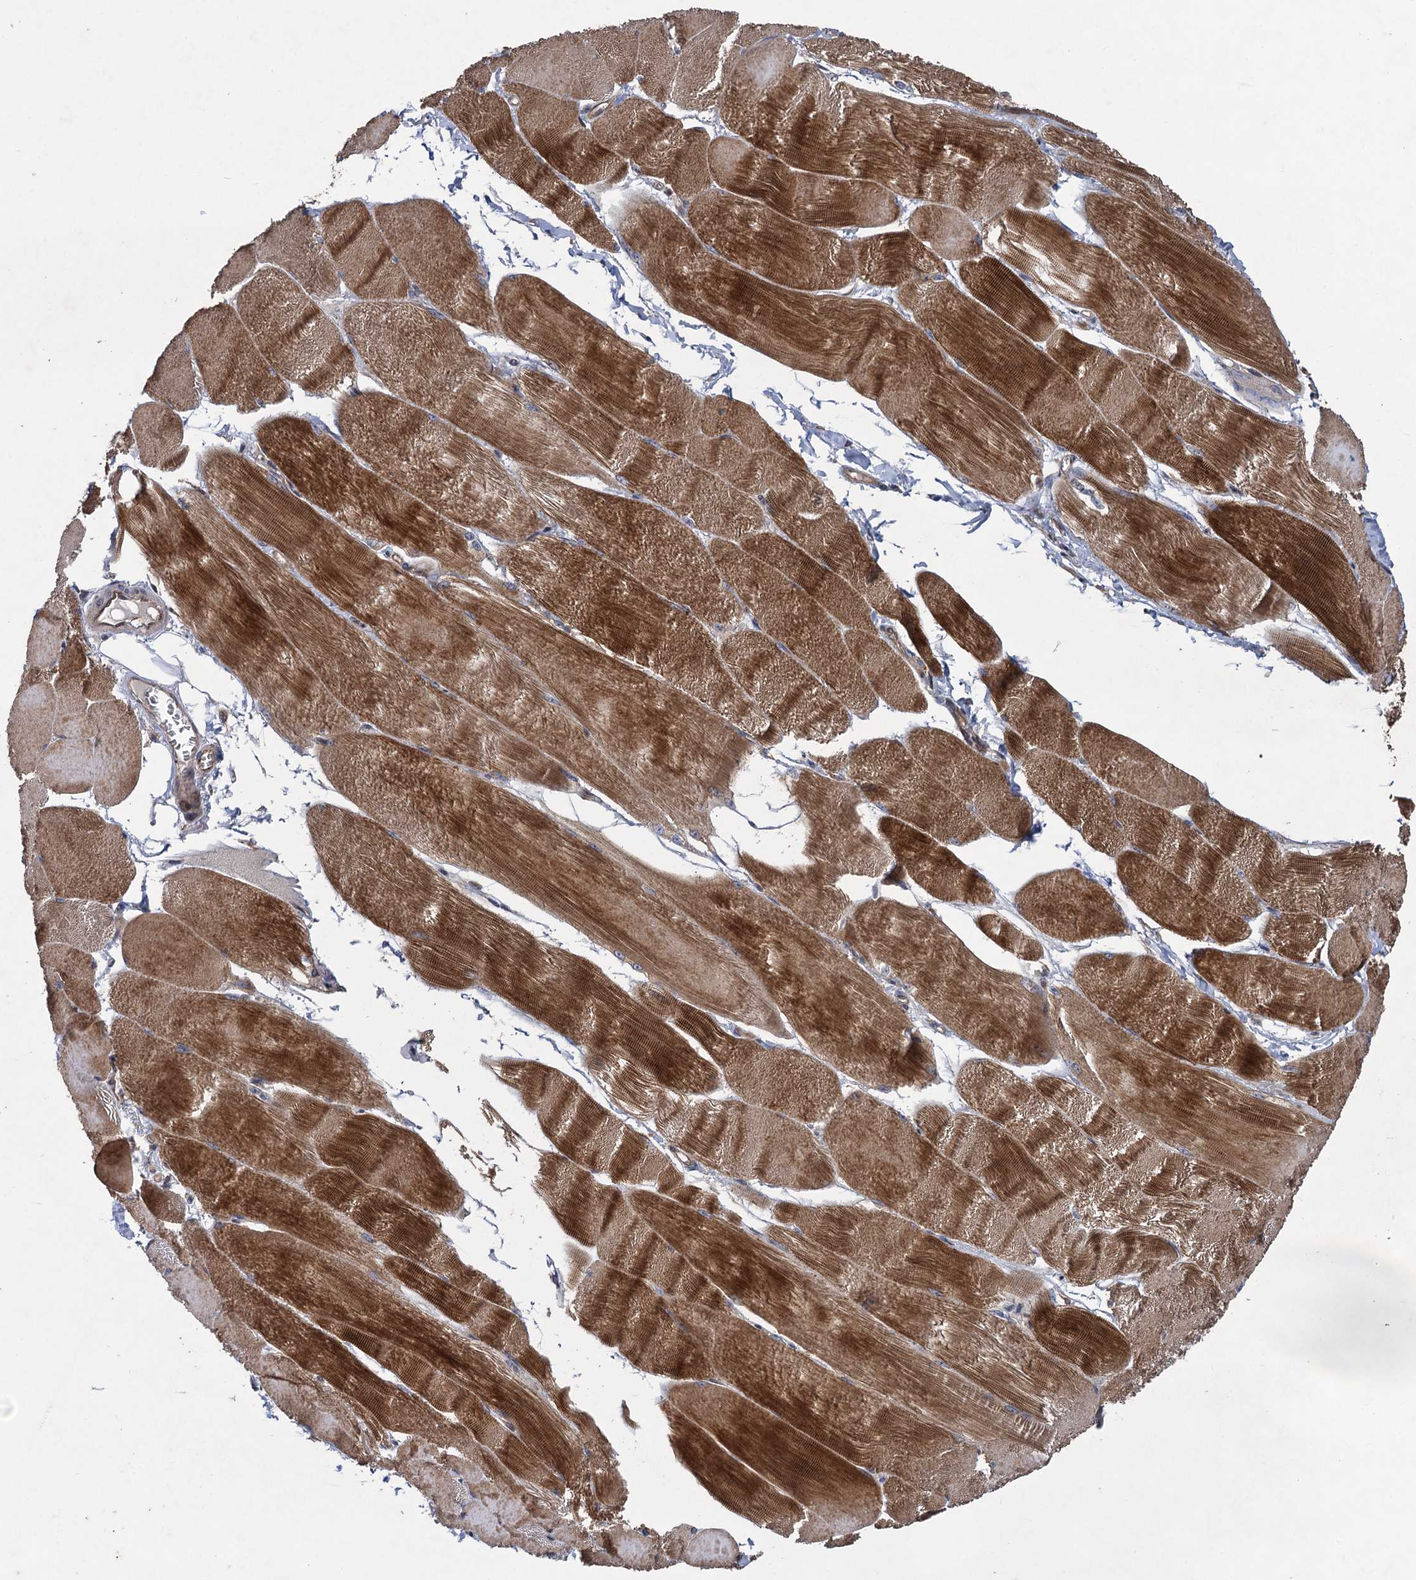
{"staining": {"intensity": "strong", "quantity": ">75%", "location": "cytoplasmic/membranous"}, "tissue": "skeletal muscle", "cell_type": "Myocytes", "image_type": "normal", "snomed": [{"axis": "morphology", "description": "Normal tissue, NOS"}, {"axis": "morphology", "description": "Basal cell carcinoma"}, {"axis": "topography", "description": "Skeletal muscle"}], "caption": "Approximately >75% of myocytes in normal skeletal muscle reveal strong cytoplasmic/membranous protein staining as visualized by brown immunohistochemical staining.", "gene": "HAUS1", "patient": {"sex": "female", "age": 64}}